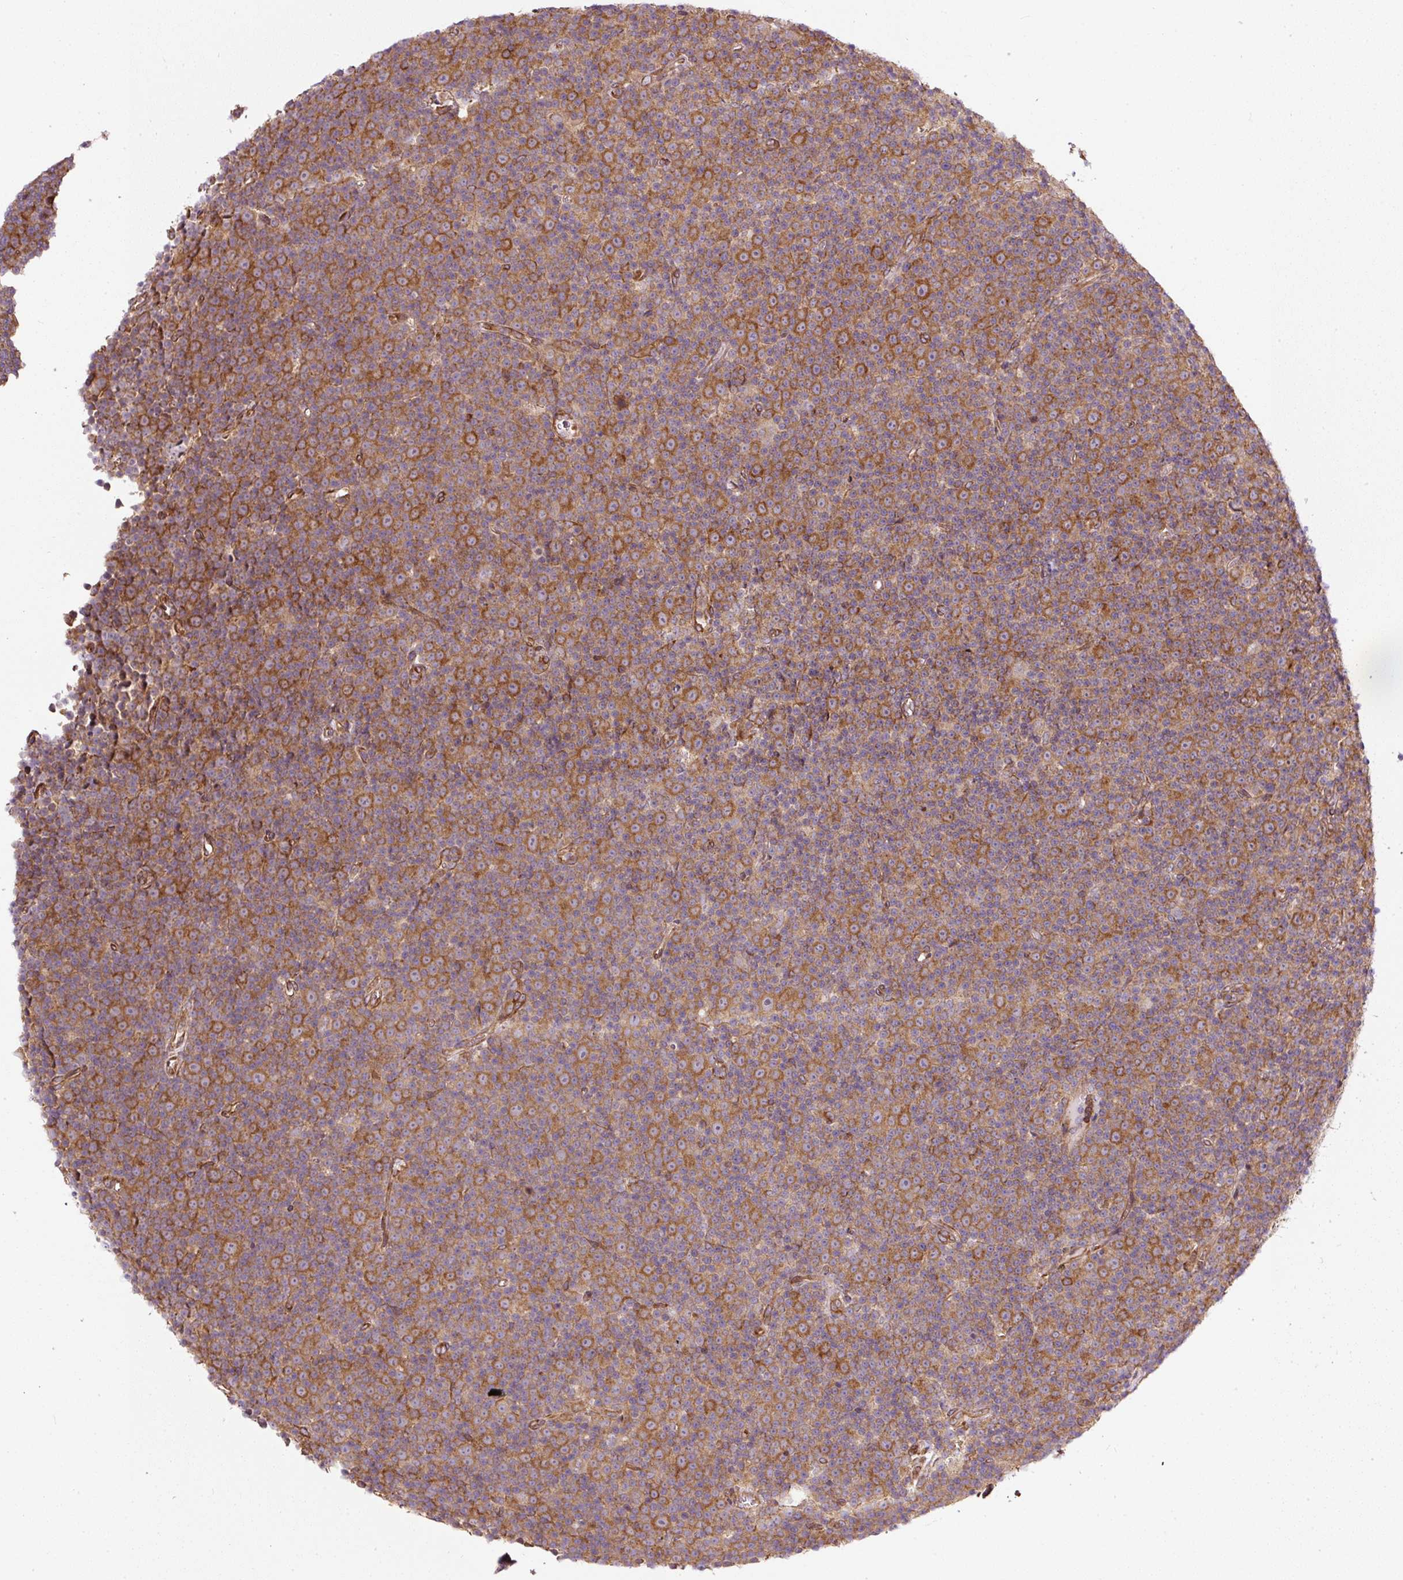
{"staining": {"intensity": "moderate", "quantity": ">75%", "location": "cytoplasmic/membranous"}, "tissue": "lymphoma", "cell_type": "Tumor cells", "image_type": "cancer", "snomed": [{"axis": "morphology", "description": "Malignant lymphoma, non-Hodgkin's type, Low grade"}, {"axis": "topography", "description": "Lymph node"}], "caption": "The photomicrograph exhibits immunohistochemical staining of low-grade malignant lymphoma, non-Hodgkin's type. There is moderate cytoplasmic/membranous expression is appreciated in approximately >75% of tumor cells.", "gene": "KDM4E", "patient": {"sex": "female", "age": 67}}